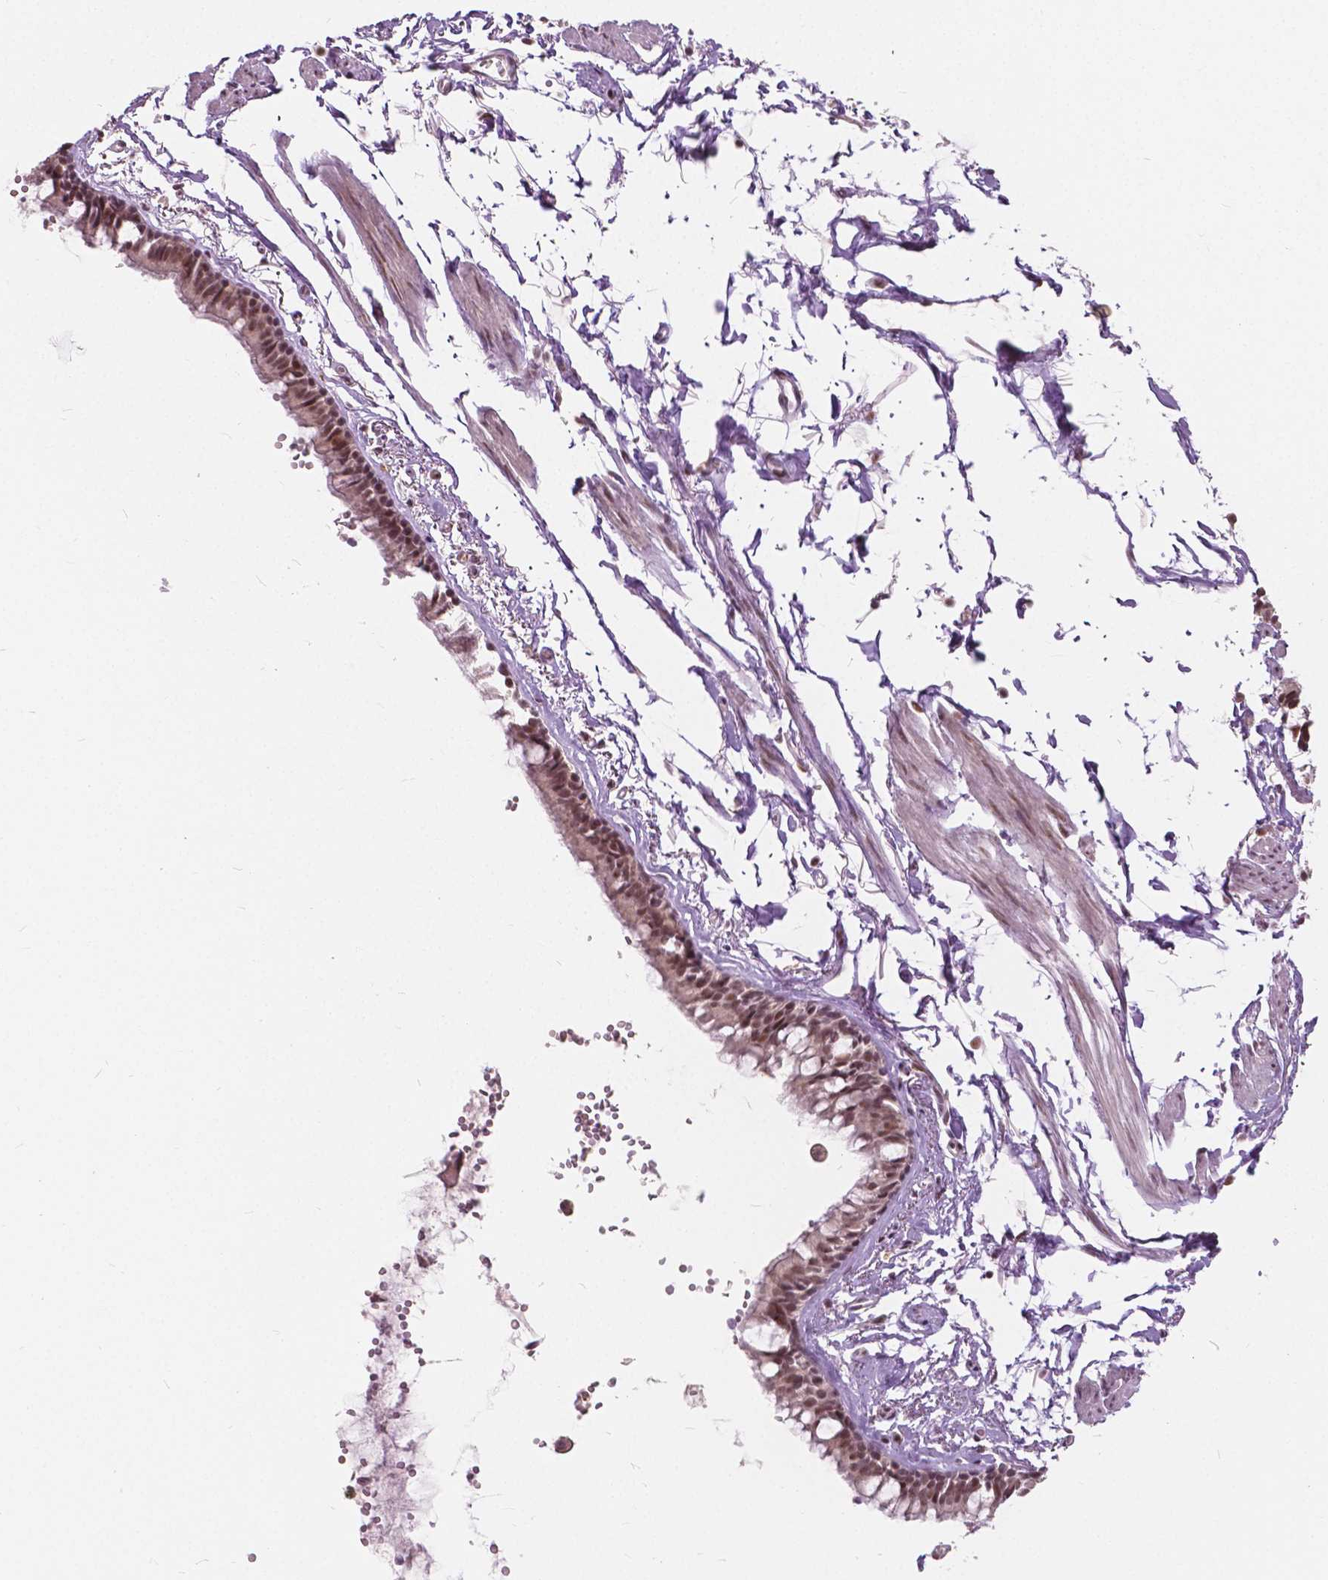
{"staining": {"intensity": "moderate", "quantity": ">75%", "location": "nuclear"}, "tissue": "bronchus", "cell_type": "Respiratory epithelial cells", "image_type": "normal", "snomed": [{"axis": "morphology", "description": "Normal tissue, NOS"}, {"axis": "topography", "description": "Bronchus"}], "caption": "A brown stain labels moderate nuclear expression of a protein in respiratory epithelial cells of benign human bronchus. Nuclei are stained in blue.", "gene": "DLX6", "patient": {"sex": "female", "age": 59}}